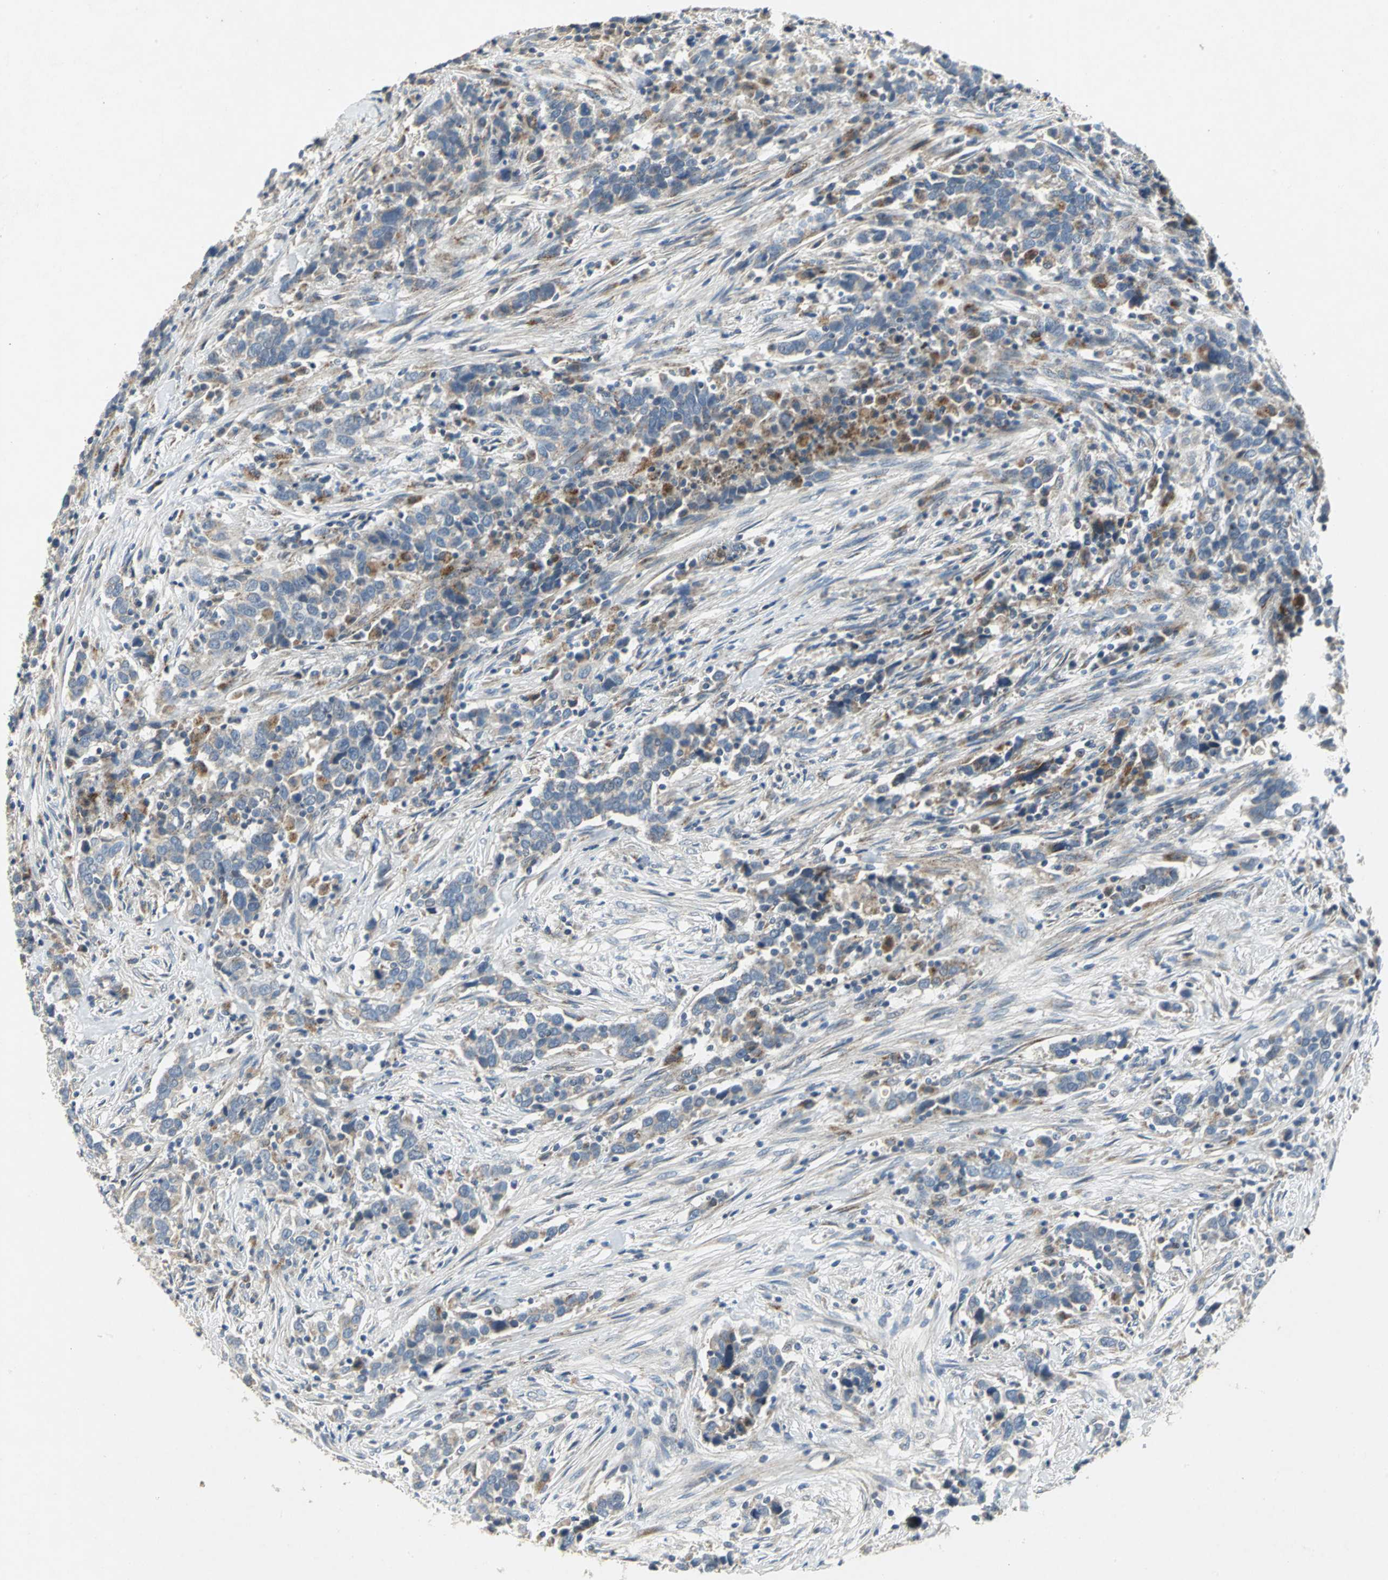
{"staining": {"intensity": "weak", "quantity": ">75%", "location": "cytoplasmic/membranous"}, "tissue": "urothelial cancer", "cell_type": "Tumor cells", "image_type": "cancer", "snomed": [{"axis": "morphology", "description": "Urothelial carcinoma, High grade"}, {"axis": "topography", "description": "Urinary bladder"}], "caption": "DAB (3,3'-diaminobenzidine) immunohistochemical staining of human high-grade urothelial carcinoma demonstrates weak cytoplasmic/membranous protein staining in about >75% of tumor cells.", "gene": "SPPL2B", "patient": {"sex": "male", "age": 61}}